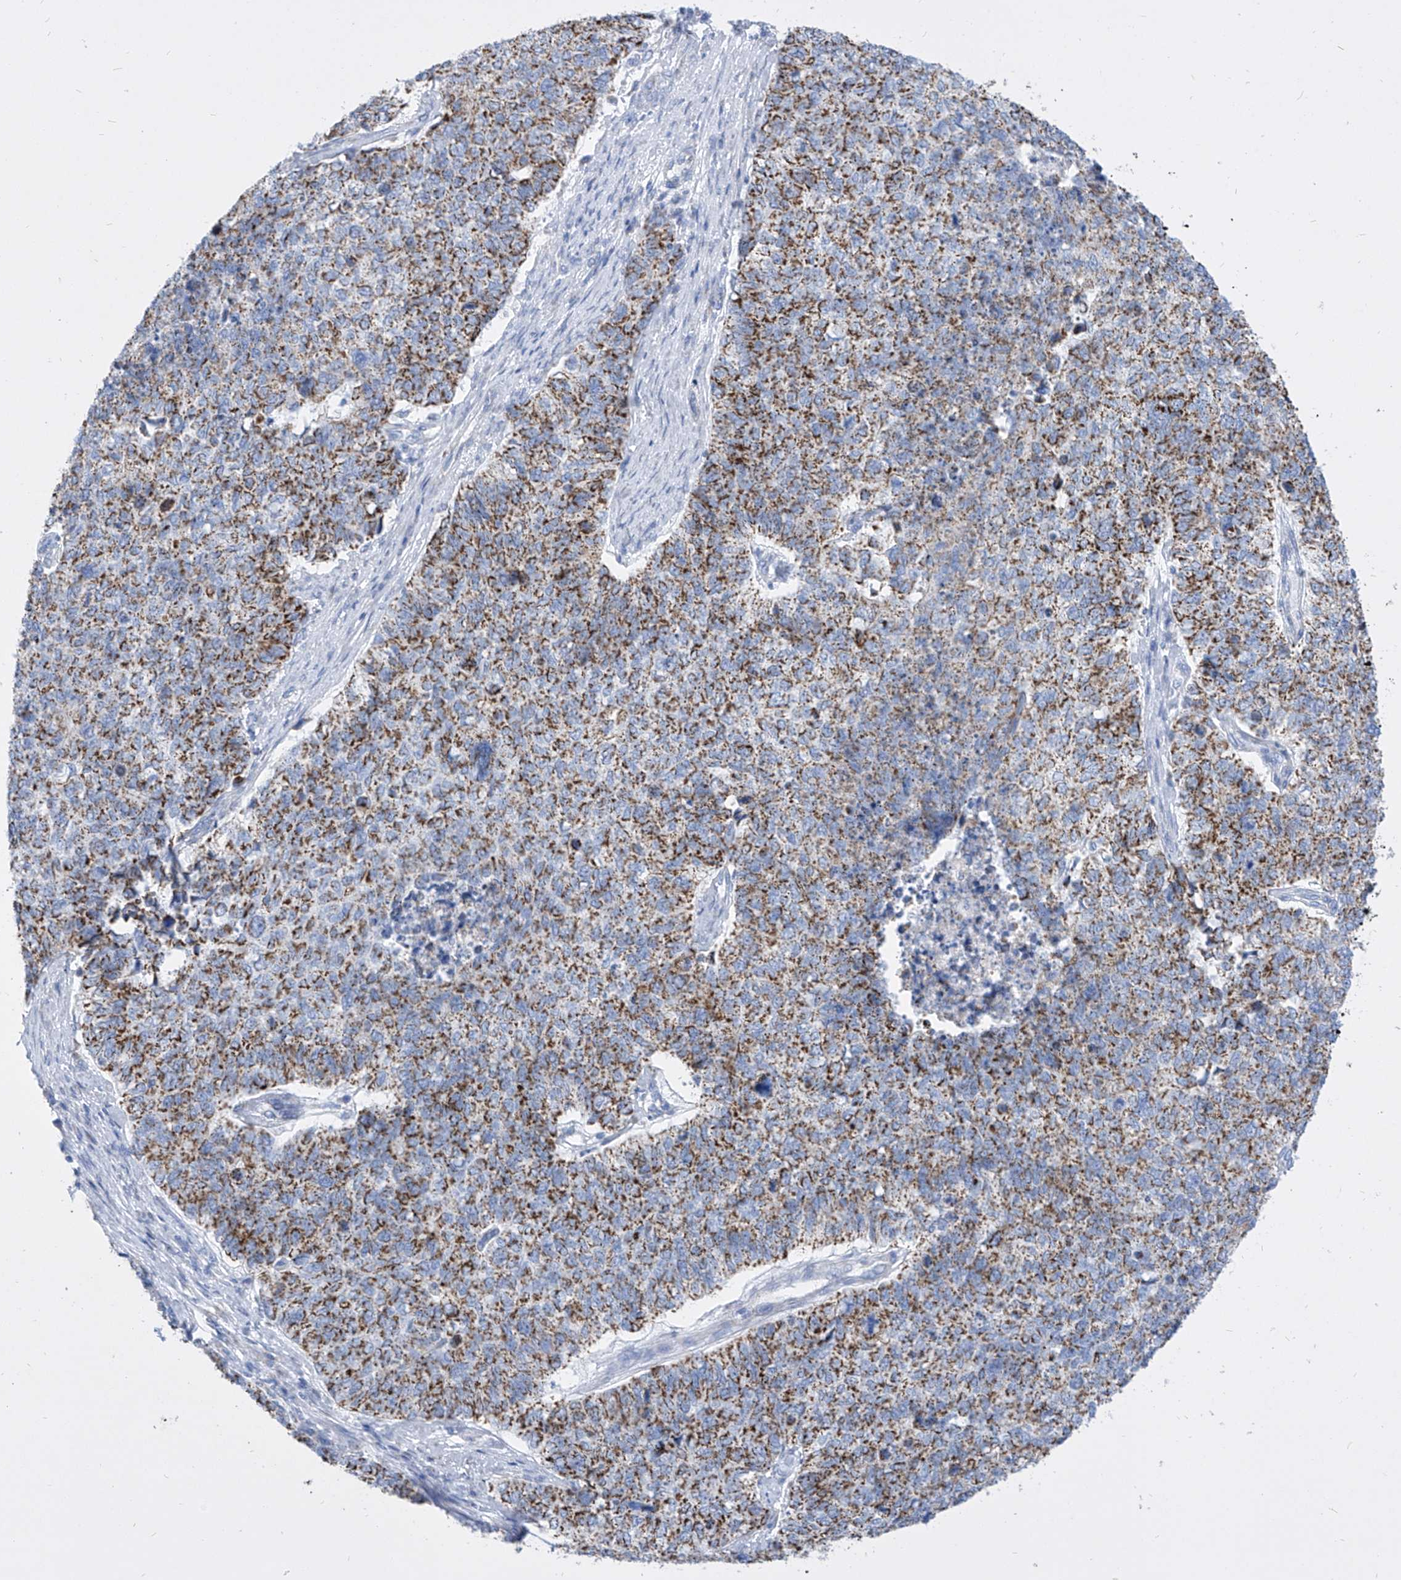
{"staining": {"intensity": "moderate", "quantity": ">75%", "location": "cytoplasmic/membranous"}, "tissue": "cervical cancer", "cell_type": "Tumor cells", "image_type": "cancer", "snomed": [{"axis": "morphology", "description": "Squamous cell carcinoma, NOS"}, {"axis": "topography", "description": "Cervix"}], "caption": "A brown stain shows moderate cytoplasmic/membranous staining of a protein in cervical squamous cell carcinoma tumor cells.", "gene": "COQ3", "patient": {"sex": "female", "age": 63}}